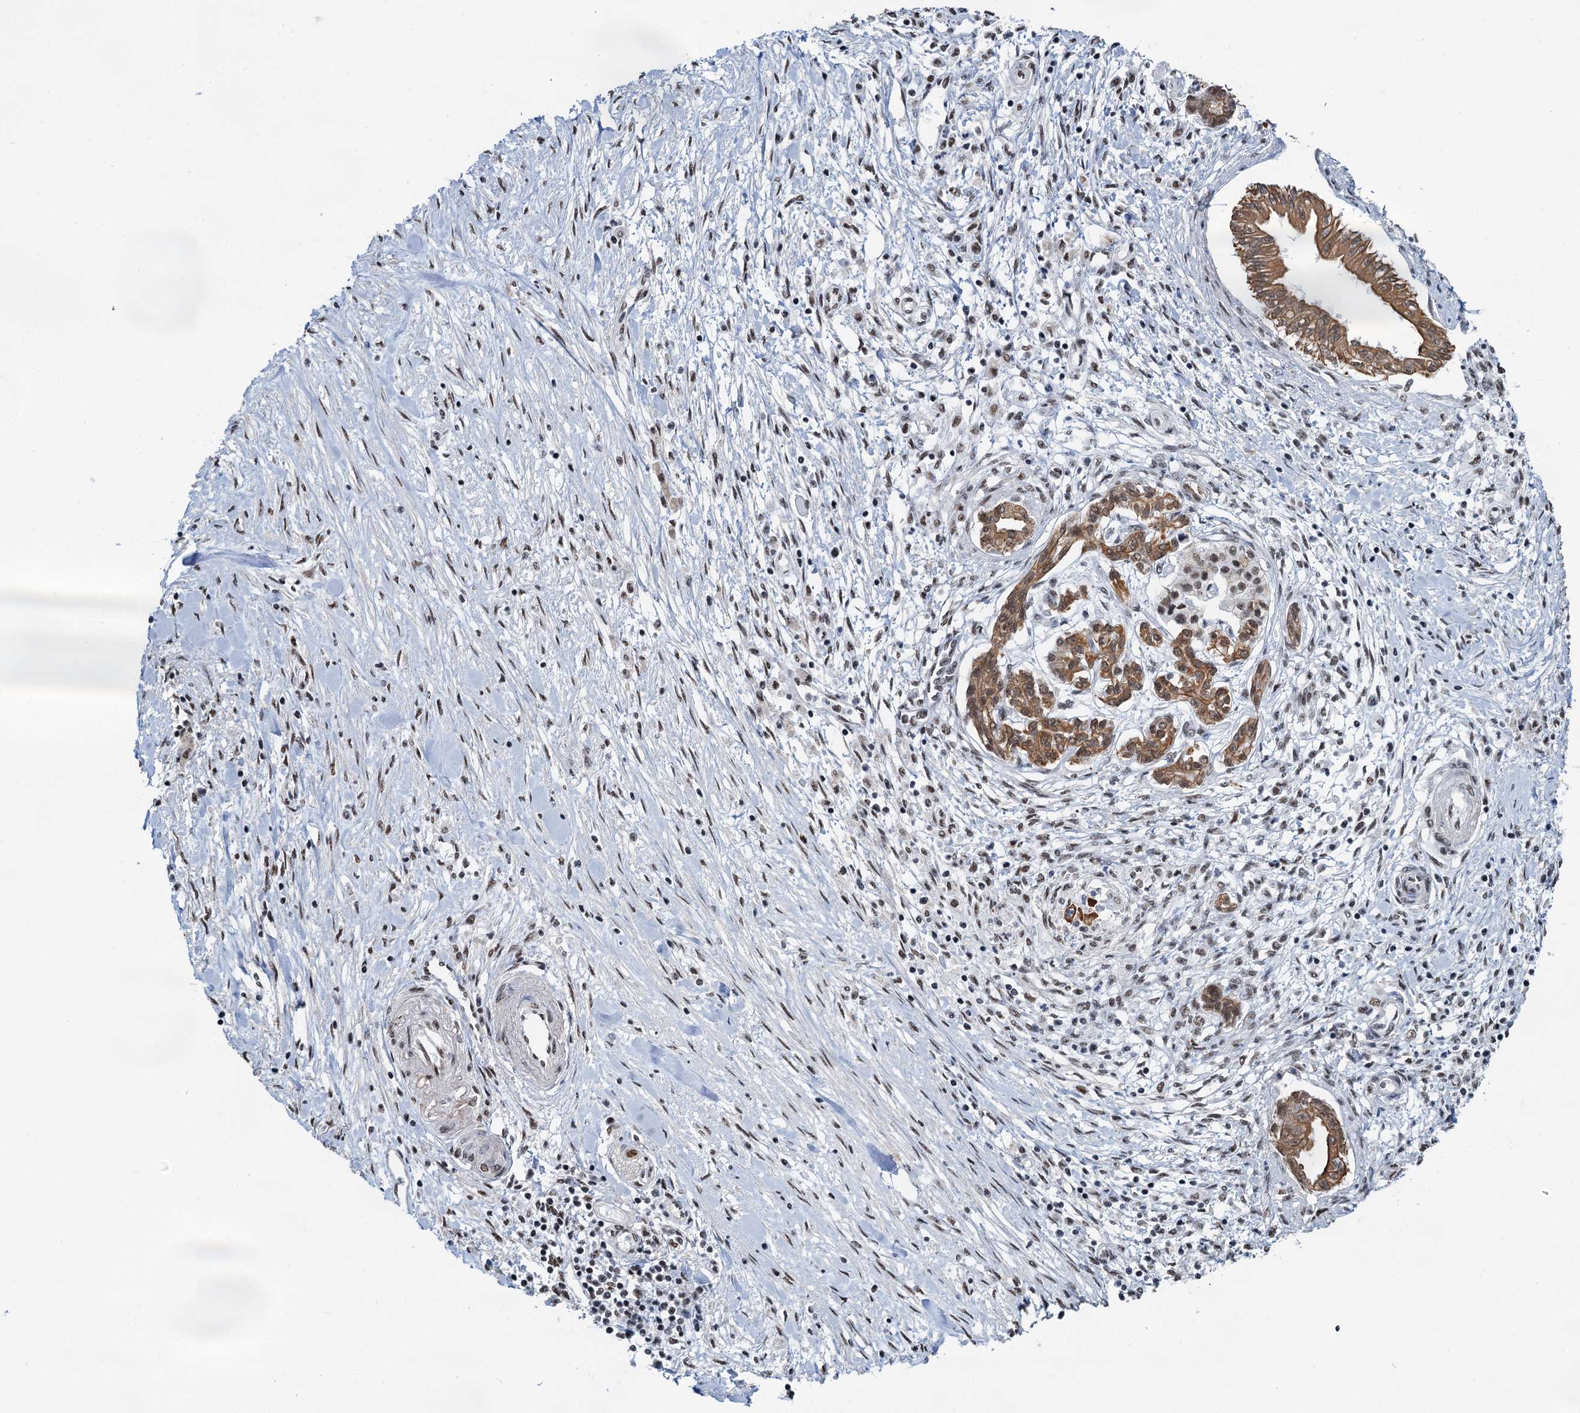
{"staining": {"intensity": "moderate", "quantity": ">75%", "location": "cytoplasmic/membranous,nuclear"}, "tissue": "pancreatic cancer", "cell_type": "Tumor cells", "image_type": "cancer", "snomed": [{"axis": "morphology", "description": "Adenocarcinoma, NOS"}, {"axis": "topography", "description": "Pancreas"}], "caption": "Pancreatic adenocarcinoma stained for a protein (brown) demonstrates moderate cytoplasmic/membranous and nuclear positive expression in about >75% of tumor cells.", "gene": "ZNF609", "patient": {"sex": "female", "age": 50}}